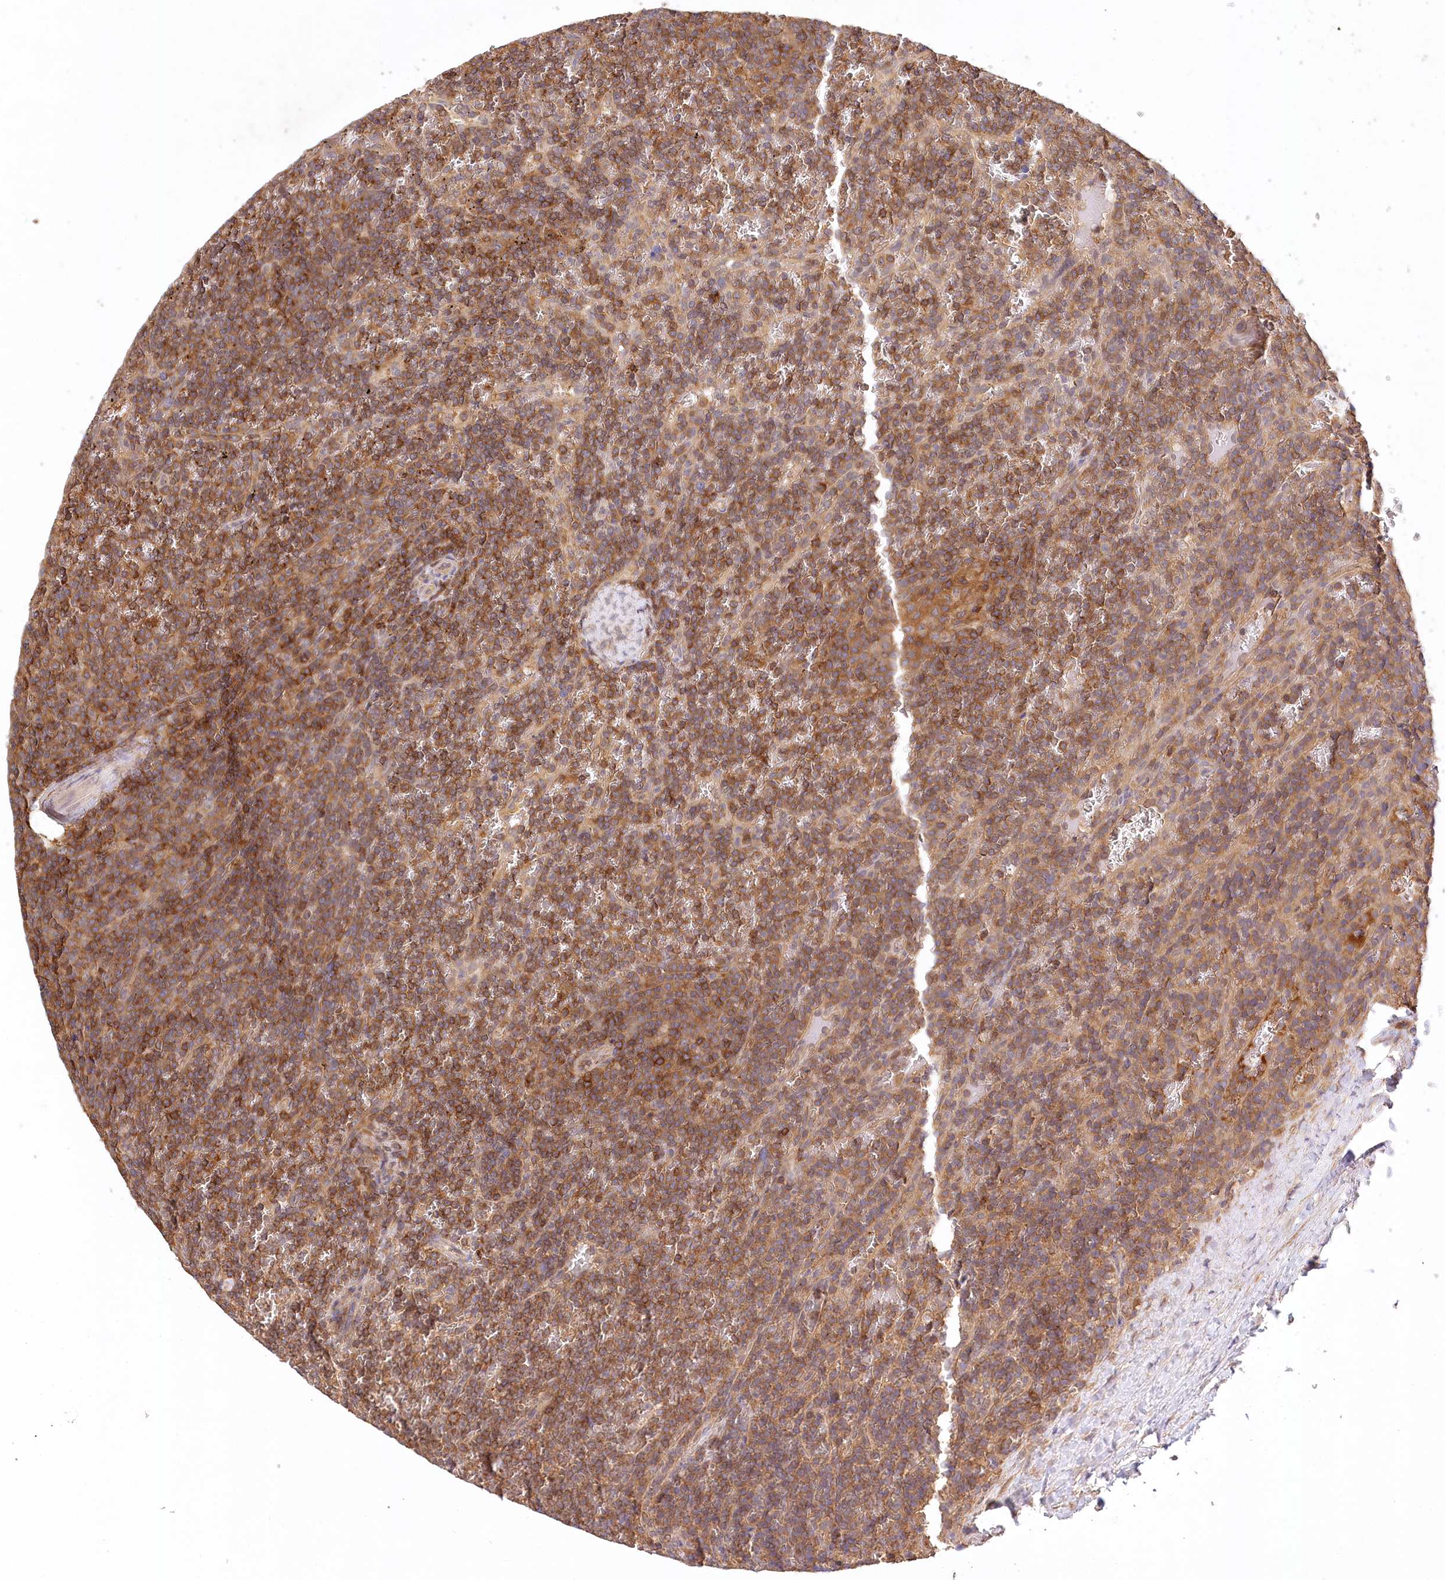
{"staining": {"intensity": "strong", "quantity": ">75%", "location": "cytoplasmic/membranous"}, "tissue": "lymphoma", "cell_type": "Tumor cells", "image_type": "cancer", "snomed": [{"axis": "morphology", "description": "Malignant lymphoma, non-Hodgkin's type, Low grade"}, {"axis": "topography", "description": "Spleen"}], "caption": "The micrograph displays staining of lymphoma, revealing strong cytoplasmic/membranous protein staining (brown color) within tumor cells.", "gene": "LSS", "patient": {"sex": "female", "age": 19}}